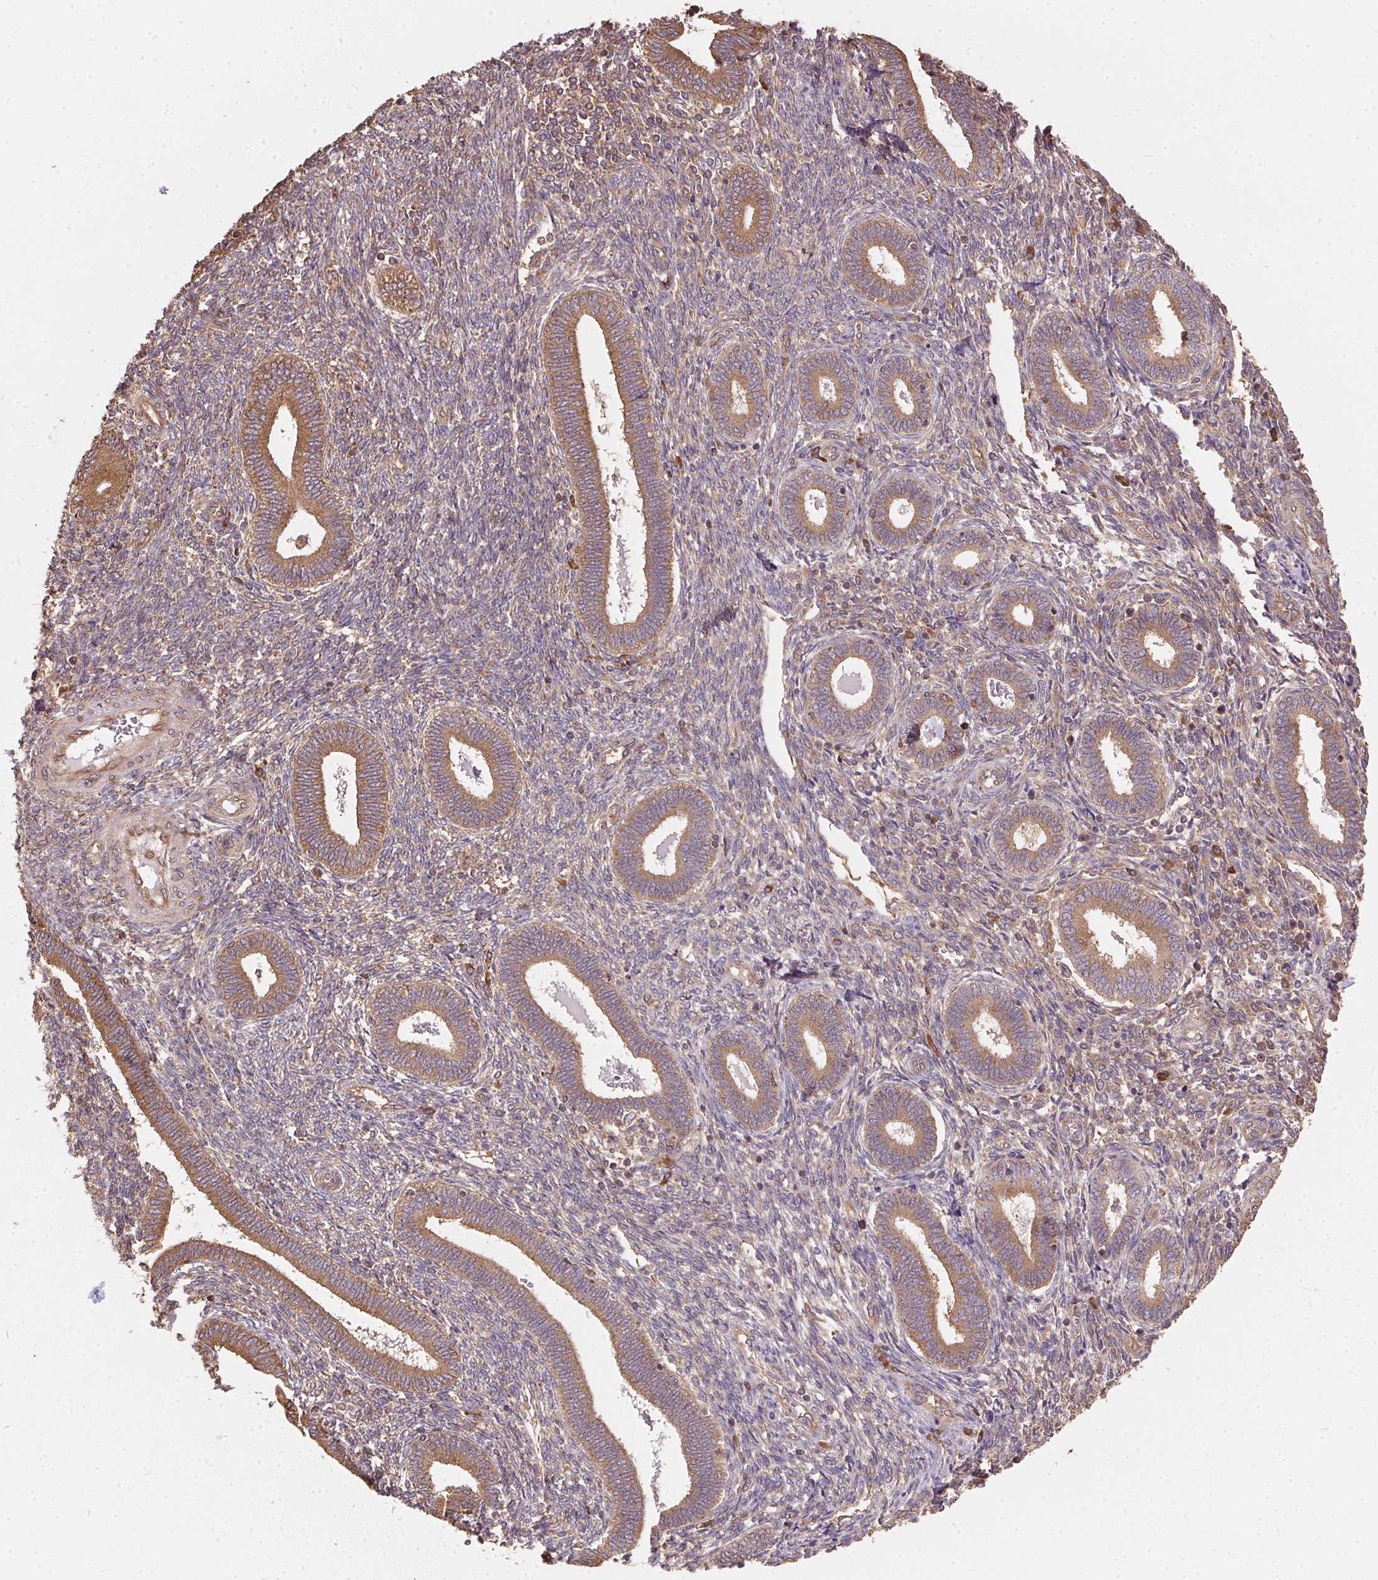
{"staining": {"intensity": "weak", "quantity": "25%-75%", "location": "cytoplasmic/membranous"}, "tissue": "endometrium", "cell_type": "Cells in endometrial stroma", "image_type": "normal", "snomed": [{"axis": "morphology", "description": "Normal tissue, NOS"}, {"axis": "topography", "description": "Endometrium"}], "caption": "Immunohistochemistry staining of normal endometrium, which displays low levels of weak cytoplasmic/membranous staining in approximately 25%-75% of cells in endometrial stroma indicating weak cytoplasmic/membranous protein expression. The staining was performed using DAB (brown) for protein detection and nuclei were counterstained in hematoxylin (blue).", "gene": "EIF2S1", "patient": {"sex": "female", "age": 42}}